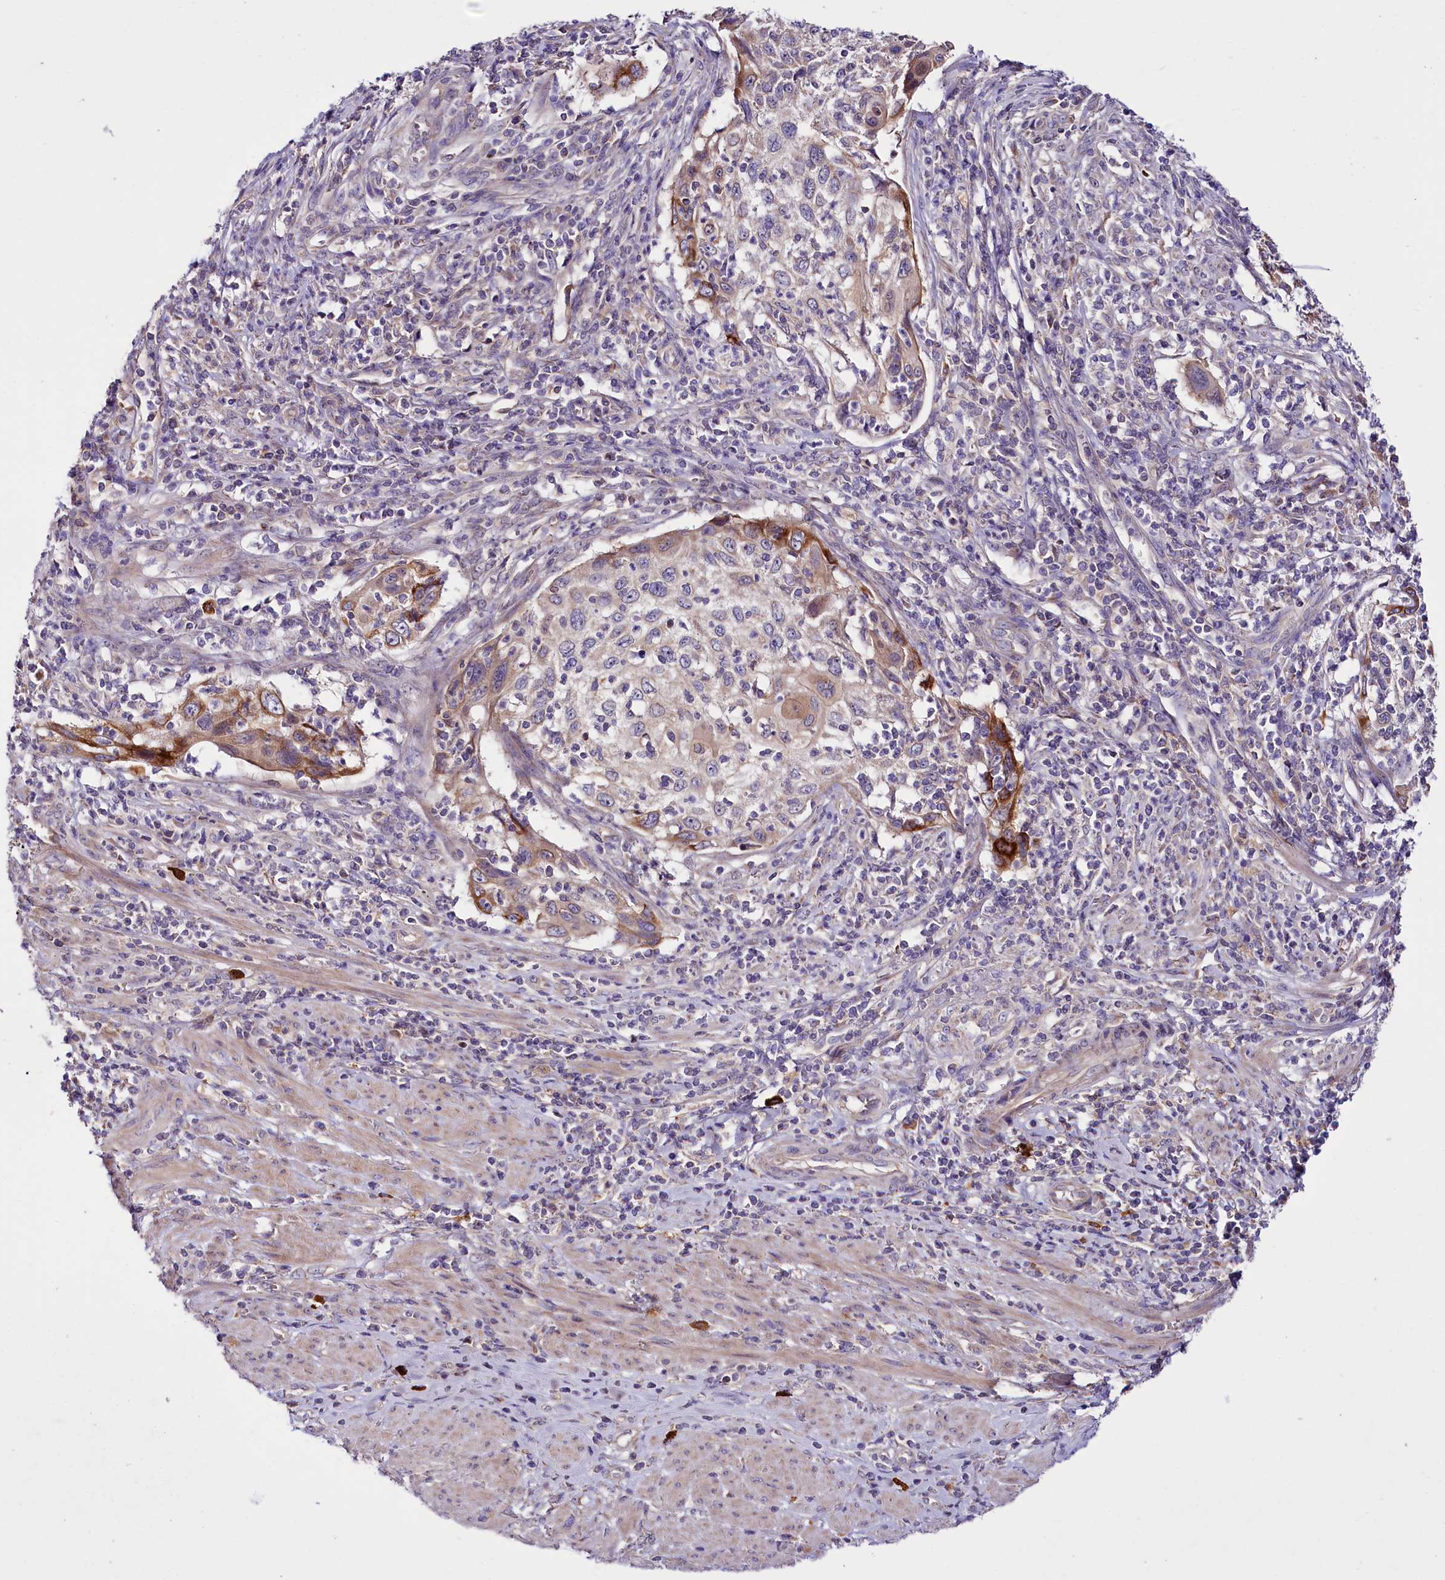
{"staining": {"intensity": "moderate", "quantity": "<25%", "location": "cytoplasmic/membranous"}, "tissue": "cervical cancer", "cell_type": "Tumor cells", "image_type": "cancer", "snomed": [{"axis": "morphology", "description": "Squamous cell carcinoma, NOS"}, {"axis": "topography", "description": "Cervix"}], "caption": "Moderate cytoplasmic/membranous staining for a protein is seen in about <25% of tumor cells of cervical cancer using IHC.", "gene": "ZNF45", "patient": {"sex": "female", "age": 70}}